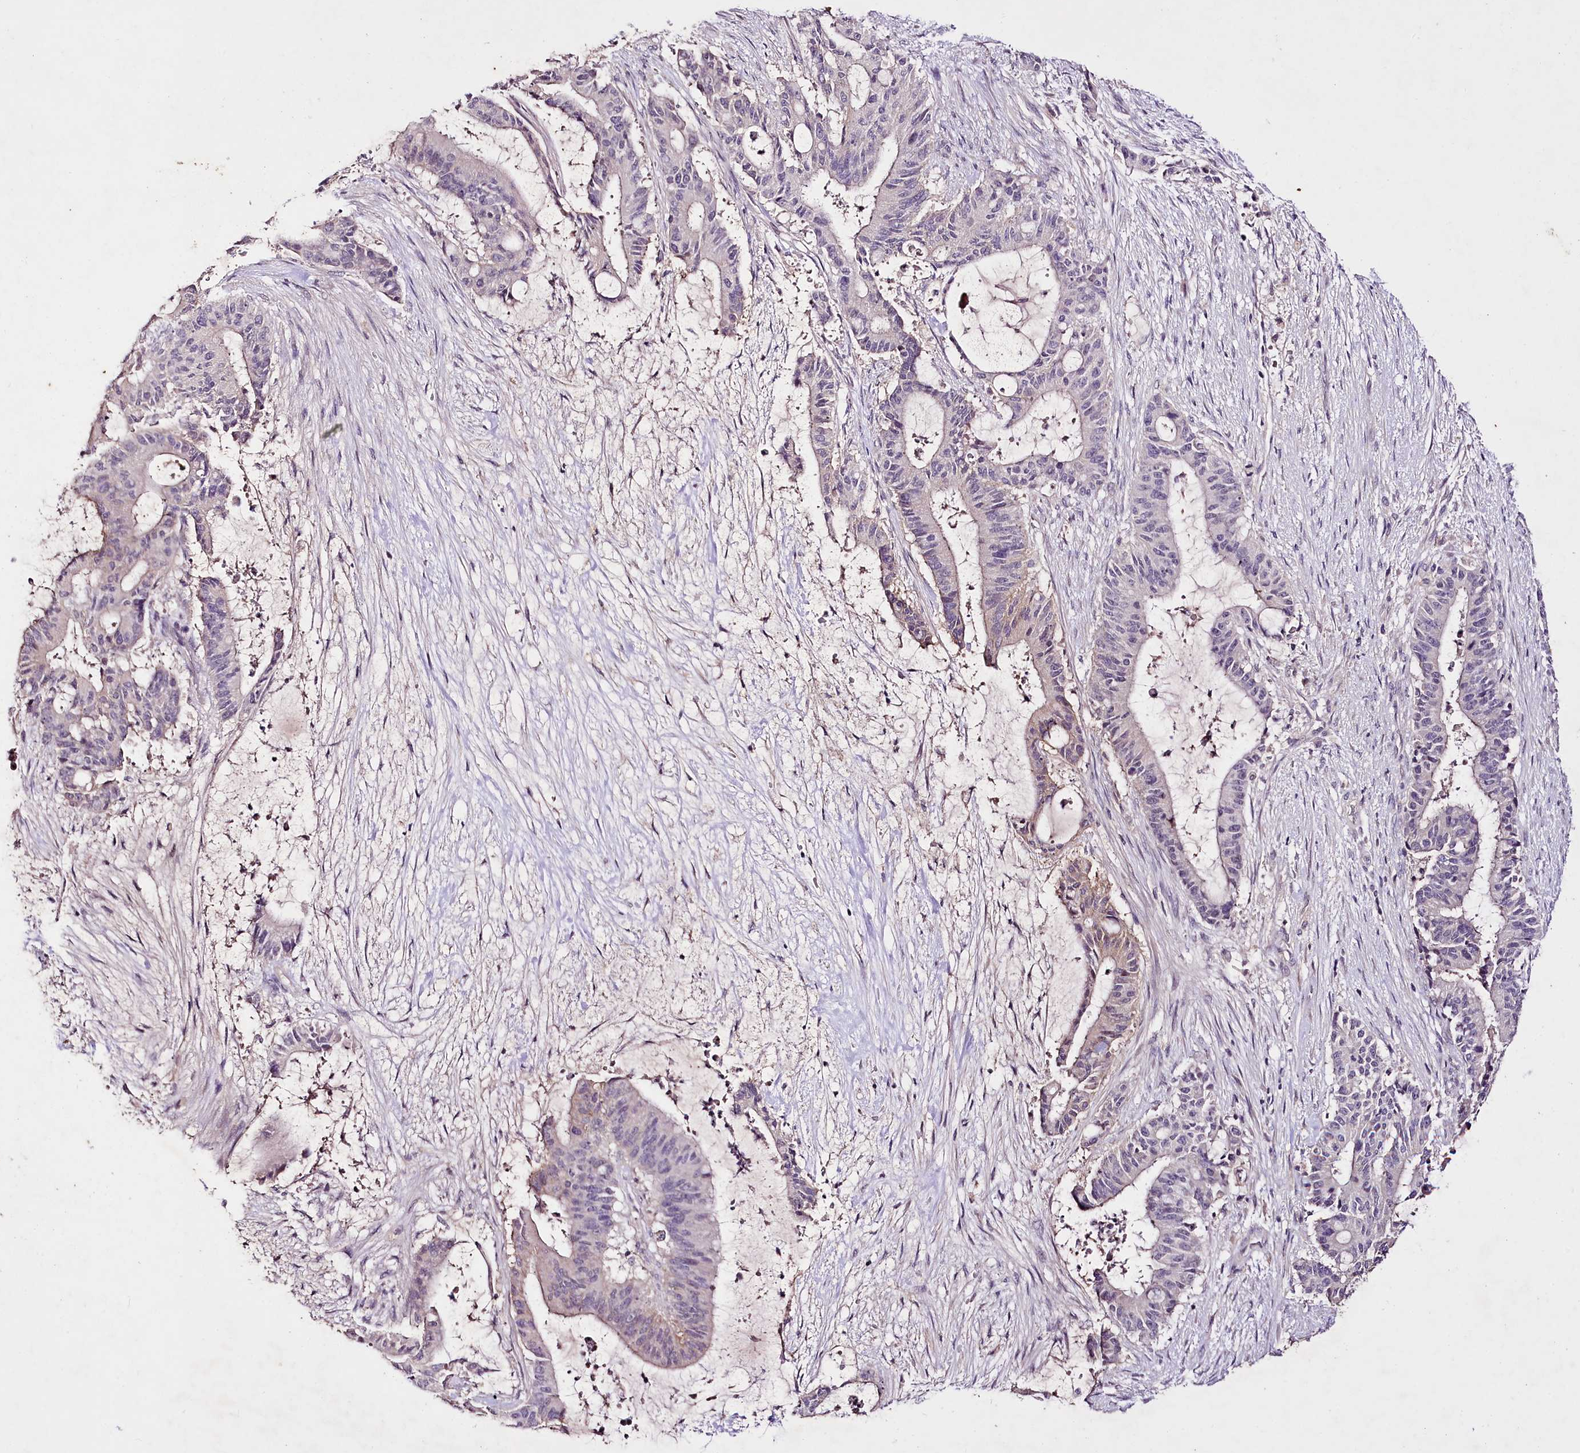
{"staining": {"intensity": "negative", "quantity": "none", "location": "none"}, "tissue": "liver cancer", "cell_type": "Tumor cells", "image_type": "cancer", "snomed": [{"axis": "morphology", "description": "Normal tissue, NOS"}, {"axis": "morphology", "description": "Cholangiocarcinoma"}, {"axis": "topography", "description": "Liver"}, {"axis": "topography", "description": "Peripheral nerve tissue"}], "caption": "Immunohistochemical staining of human cholangiocarcinoma (liver) reveals no significant positivity in tumor cells. (DAB (3,3'-diaminobenzidine) IHC, high magnification).", "gene": "ENPP1", "patient": {"sex": "female", "age": 73}}